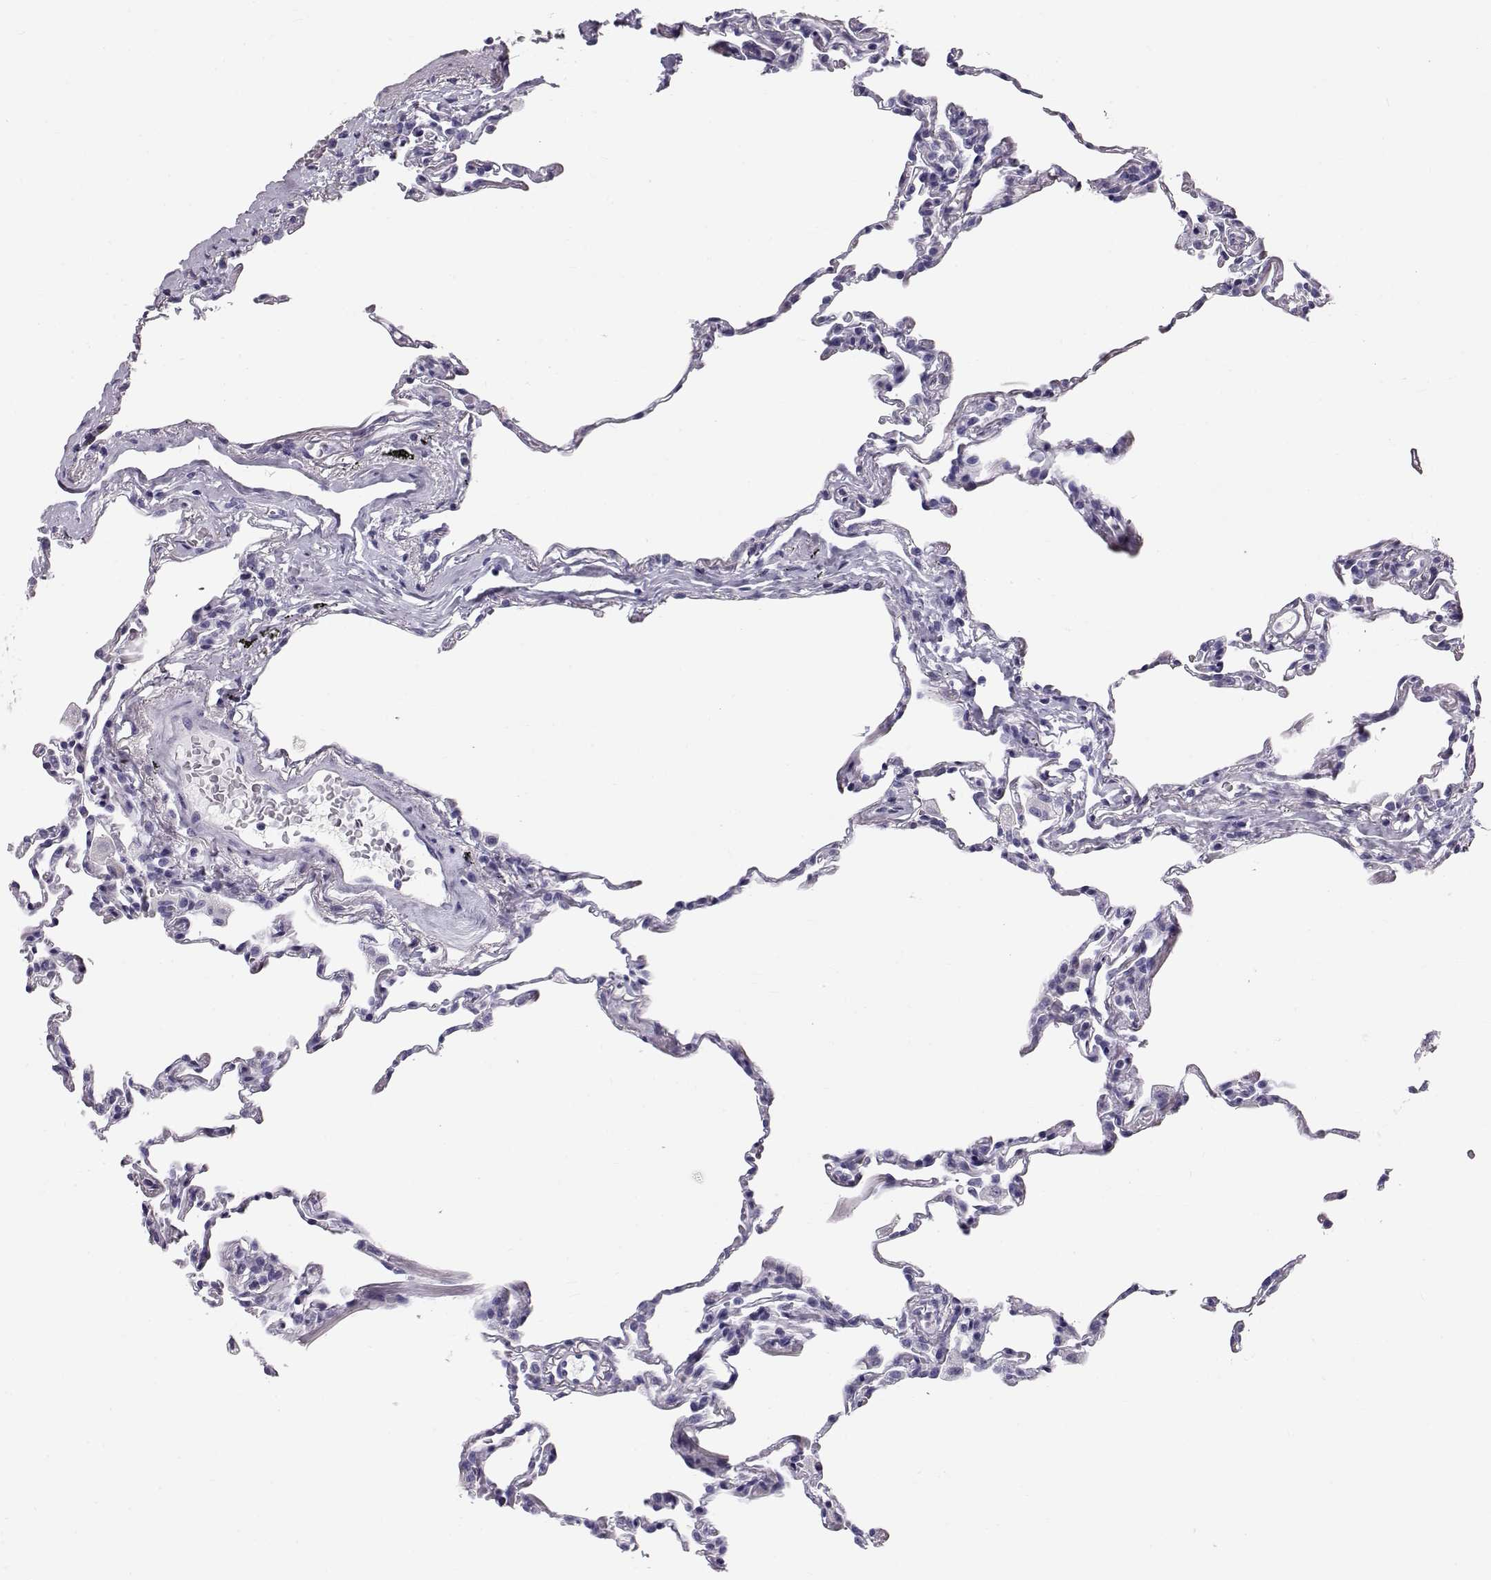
{"staining": {"intensity": "negative", "quantity": "none", "location": "none"}, "tissue": "lung", "cell_type": "Alveolar cells", "image_type": "normal", "snomed": [{"axis": "morphology", "description": "Normal tissue, NOS"}, {"axis": "topography", "description": "Lung"}], "caption": "Immunohistochemistry (IHC) histopathology image of unremarkable lung: human lung stained with DAB (3,3'-diaminobenzidine) exhibits no significant protein staining in alveolar cells. (Brightfield microscopy of DAB immunohistochemistry at high magnification).", "gene": "RD3", "patient": {"sex": "female", "age": 57}}